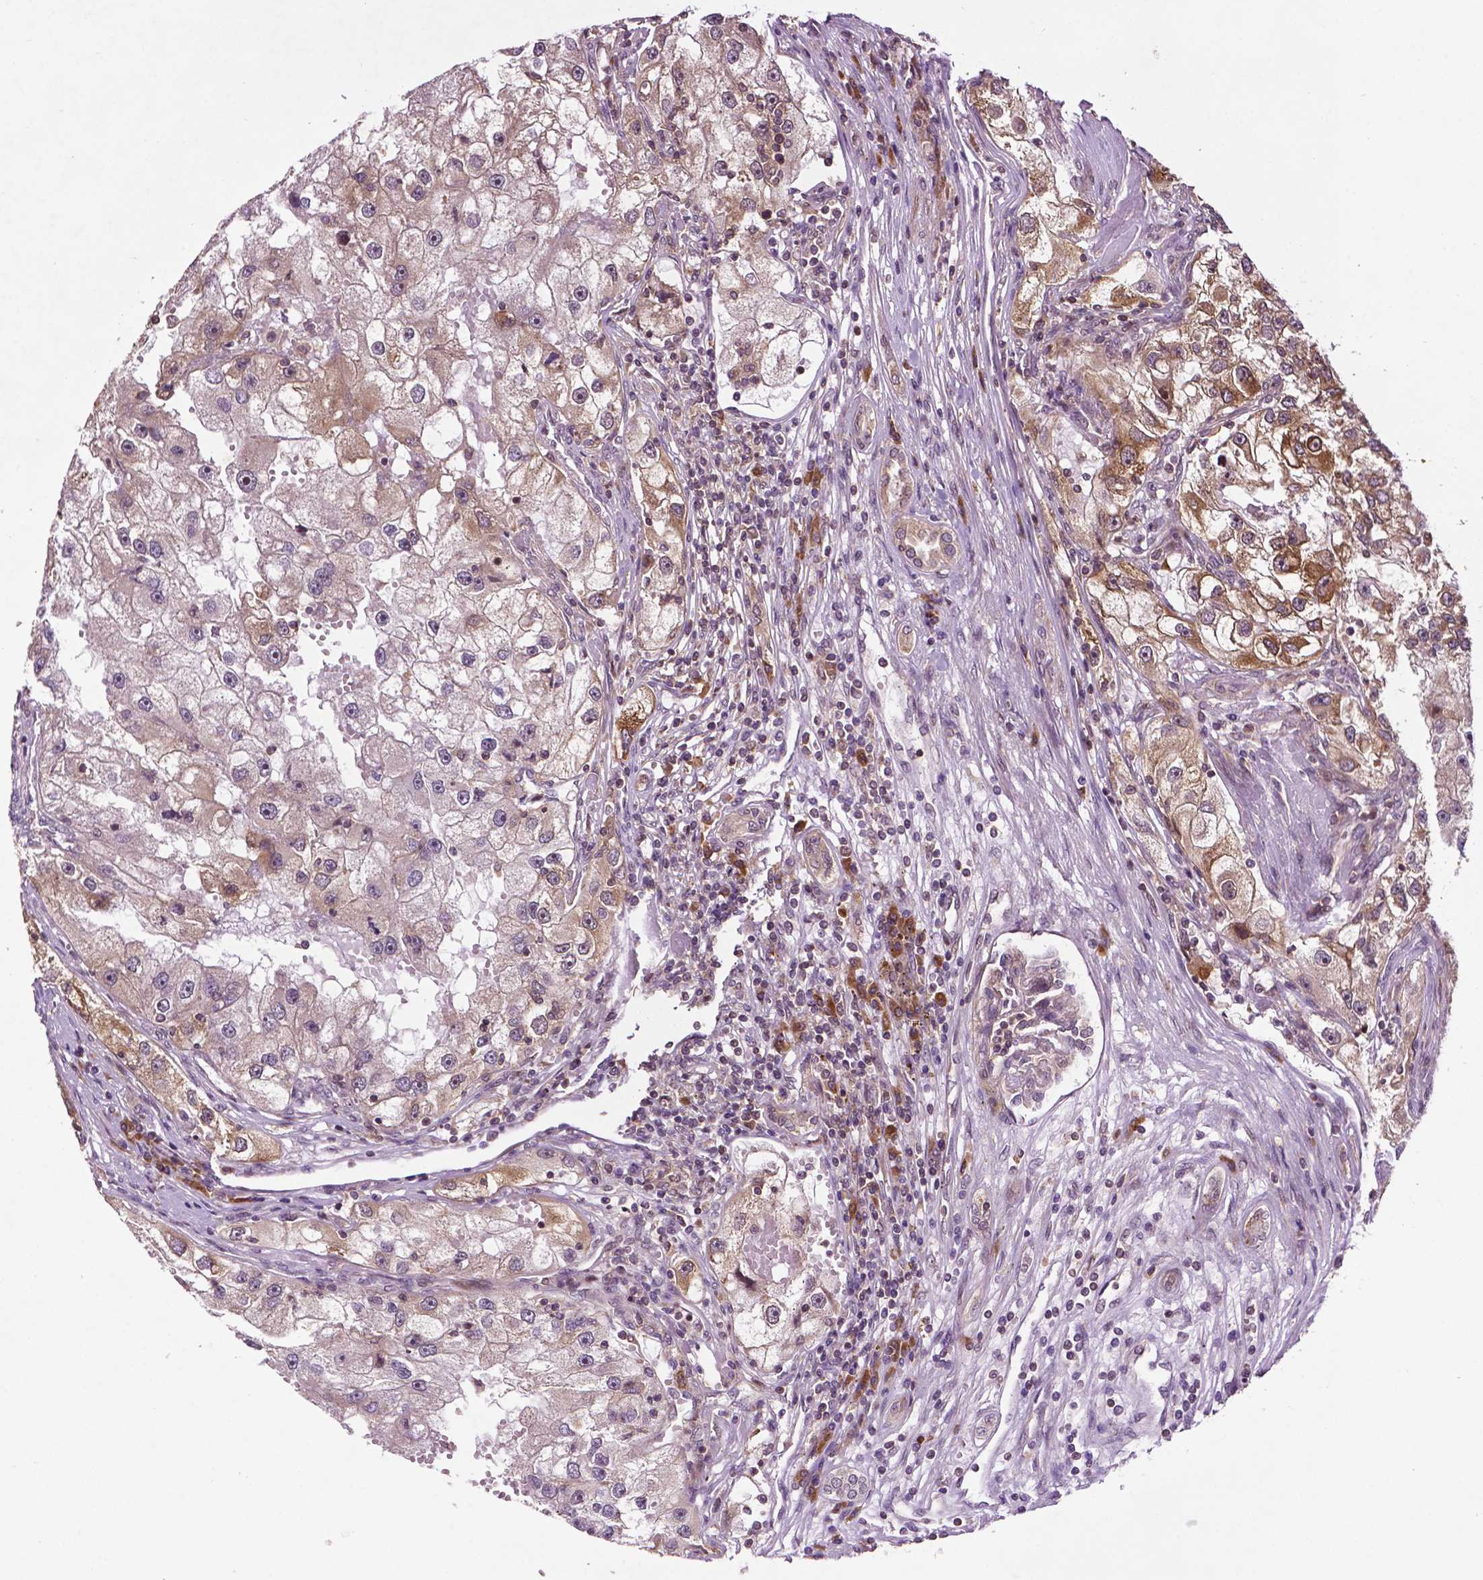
{"staining": {"intensity": "moderate", "quantity": "<25%", "location": "cytoplasmic/membranous"}, "tissue": "renal cancer", "cell_type": "Tumor cells", "image_type": "cancer", "snomed": [{"axis": "morphology", "description": "Adenocarcinoma, NOS"}, {"axis": "topography", "description": "Kidney"}], "caption": "A photomicrograph of renal adenocarcinoma stained for a protein reveals moderate cytoplasmic/membranous brown staining in tumor cells.", "gene": "TMX2", "patient": {"sex": "male", "age": 63}}